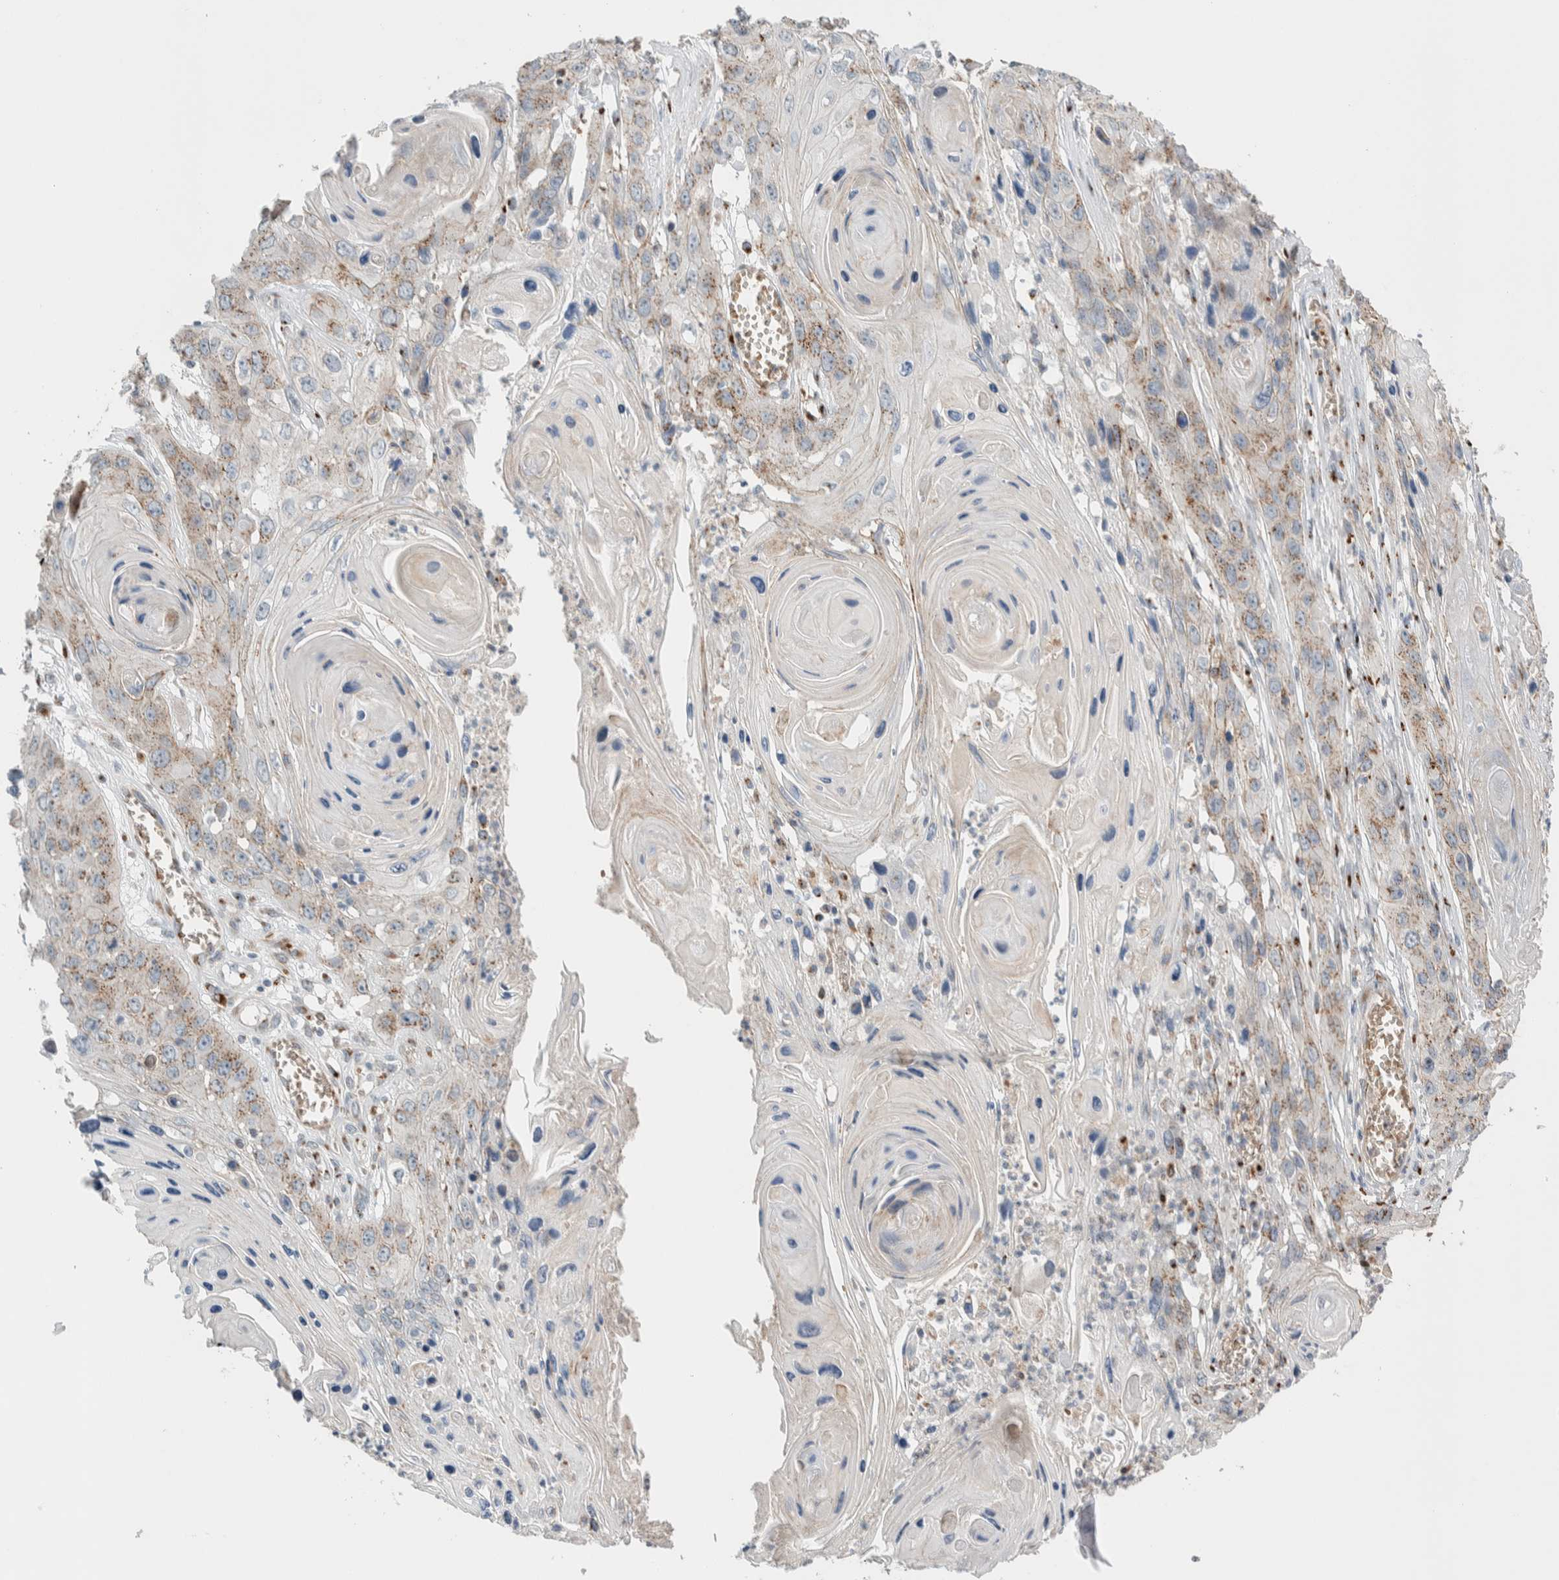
{"staining": {"intensity": "weak", "quantity": ">75%", "location": "cytoplasmic/membranous"}, "tissue": "skin cancer", "cell_type": "Tumor cells", "image_type": "cancer", "snomed": [{"axis": "morphology", "description": "Squamous cell carcinoma, NOS"}, {"axis": "topography", "description": "Skin"}], "caption": "Squamous cell carcinoma (skin) was stained to show a protein in brown. There is low levels of weak cytoplasmic/membranous positivity in about >75% of tumor cells.", "gene": "SLC38A10", "patient": {"sex": "male", "age": 55}}